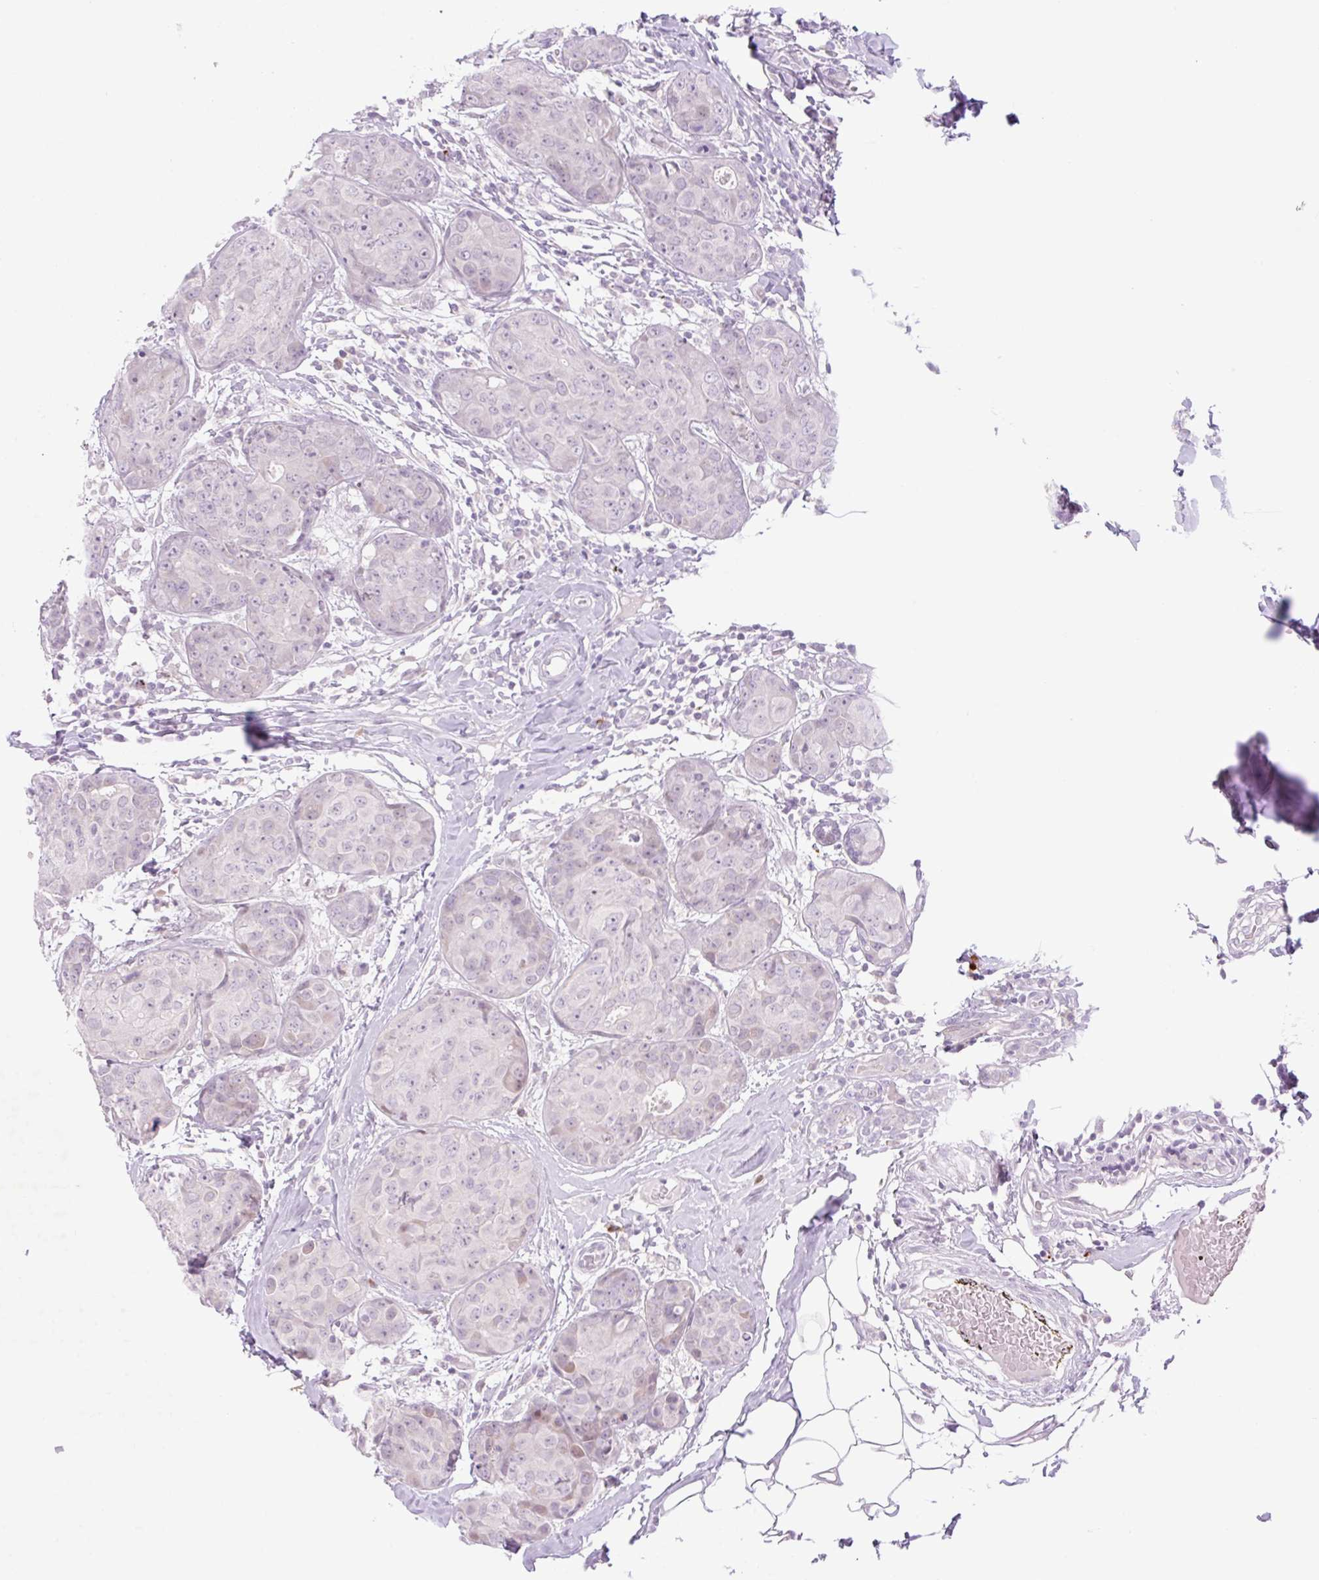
{"staining": {"intensity": "negative", "quantity": "none", "location": "none"}, "tissue": "breast cancer", "cell_type": "Tumor cells", "image_type": "cancer", "snomed": [{"axis": "morphology", "description": "Duct carcinoma"}, {"axis": "topography", "description": "Breast"}], "caption": "This is a image of immunohistochemistry (IHC) staining of breast cancer, which shows no positivity in tumor cells.", "gene": "SPRYD4", "patient": {"sex": "female", "age": 43}}